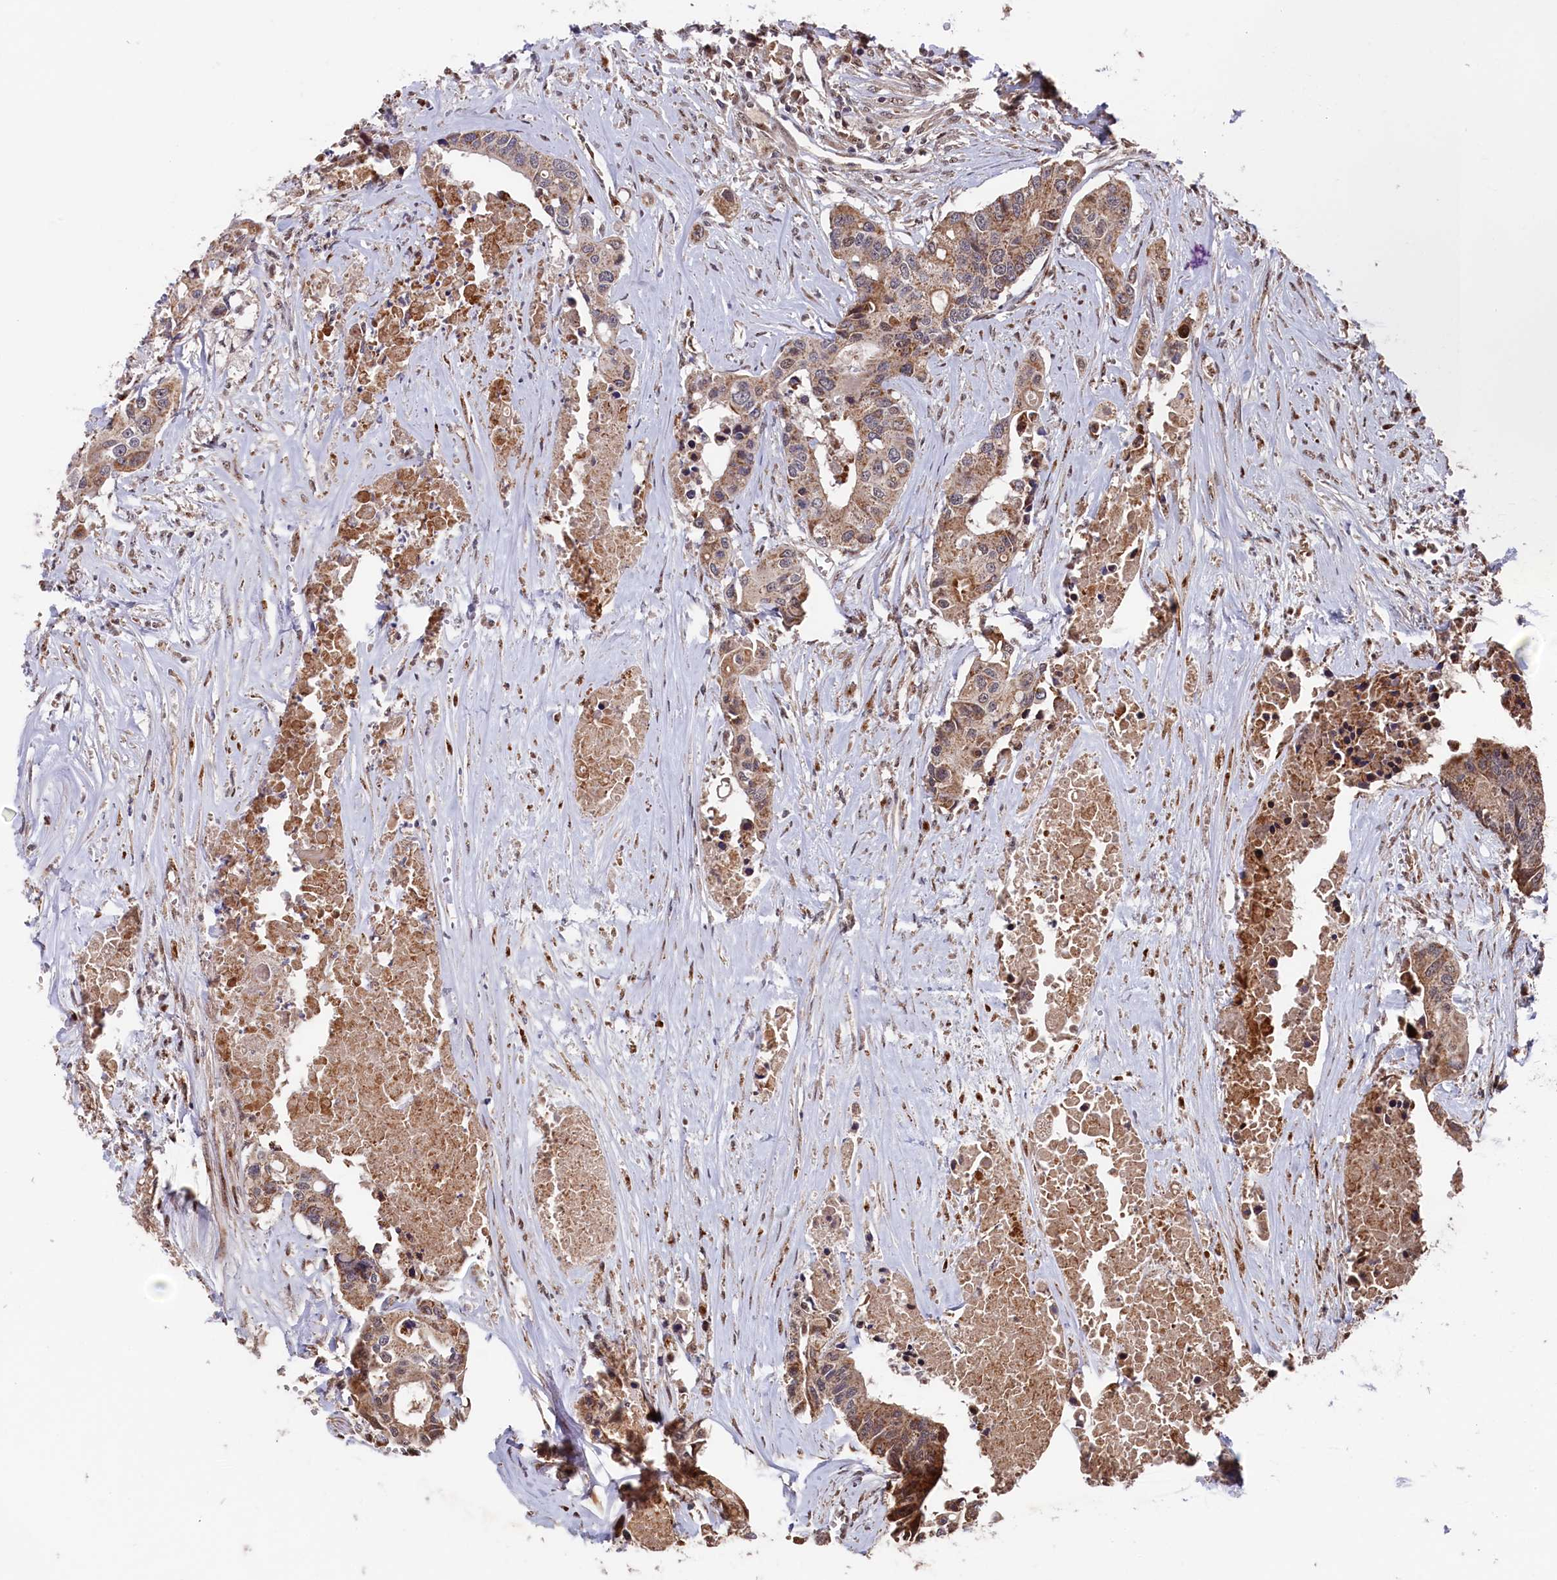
{"staining": {"intensity": "moderate", "quantity": ">75%", "location": "cytoplasmic/membranous"}, "tissue": "colorectal cancer", "cell_type": "Tumor cells", "image_type": "cancer", "snomed": [{"axis": "morphology", "description": "Adenocarcinoma, NOS"}, {"axis": "topography", "description": "Colon"}], "caption": "The micrograph displays a brown stain indicating the presence of a protein in the cytoplasmic/membranous of tumor cells in colorectal adenocarcinoma.", "gene": "CLPX", "patient": {"sex": "male", "age": 77}}